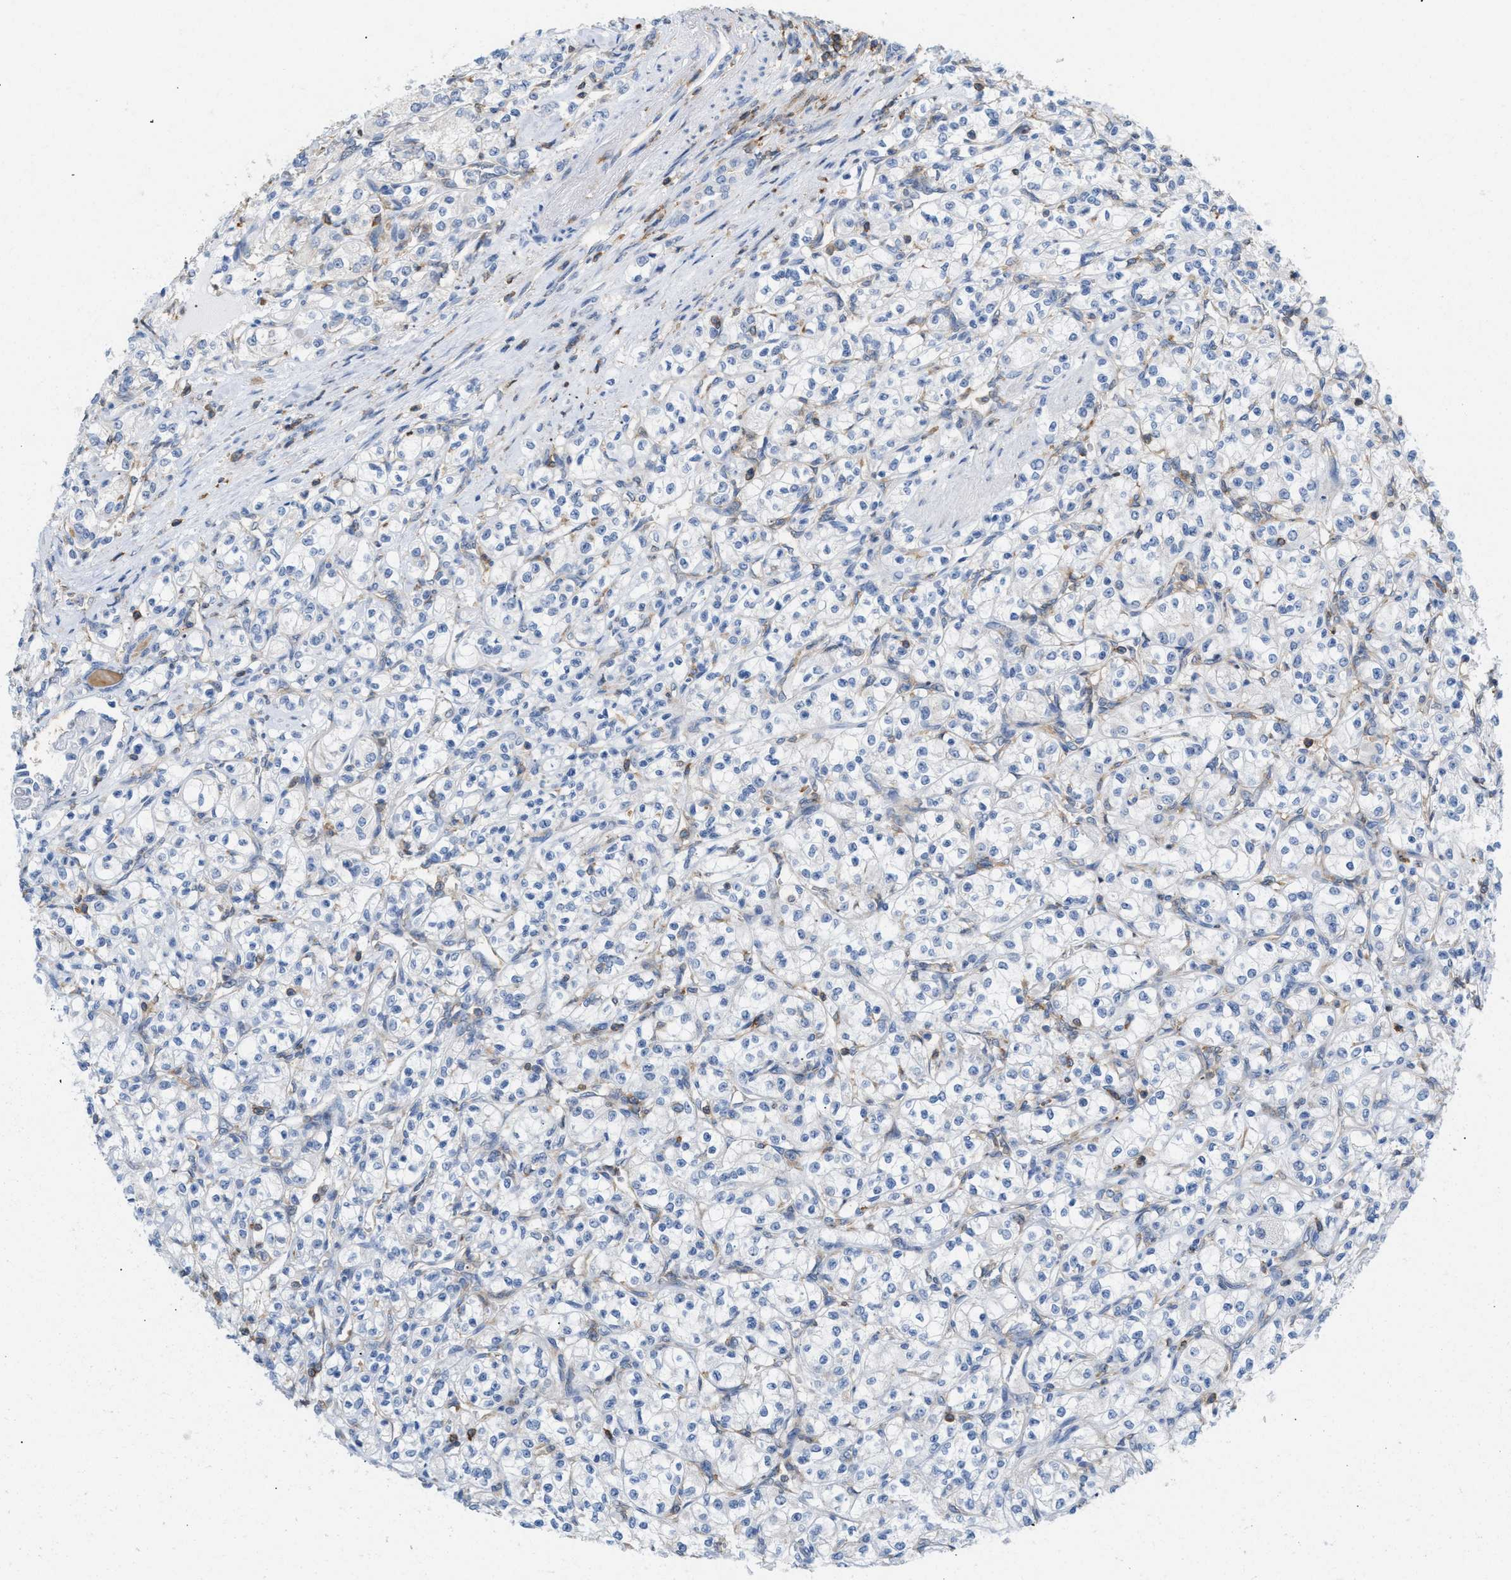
{"staining": {"intensity": "negative", "quantity": "none", "location": "none"}, "tissue": "renal cancer", "cell_type": "Tumor cells", "image_type": "cancer", "snomed": [{"axis": "morphology", "description": "Adenocarcinoma, NOS"}, {"axis": "topography", "description": "Kidney"}], "caption": "This is an IHC histopathology image of renal cancer (adenocarcinoma). There is no staining in tumor cells.", "gene": "IL16", "patient": {"sex": "male", "age": 77}}